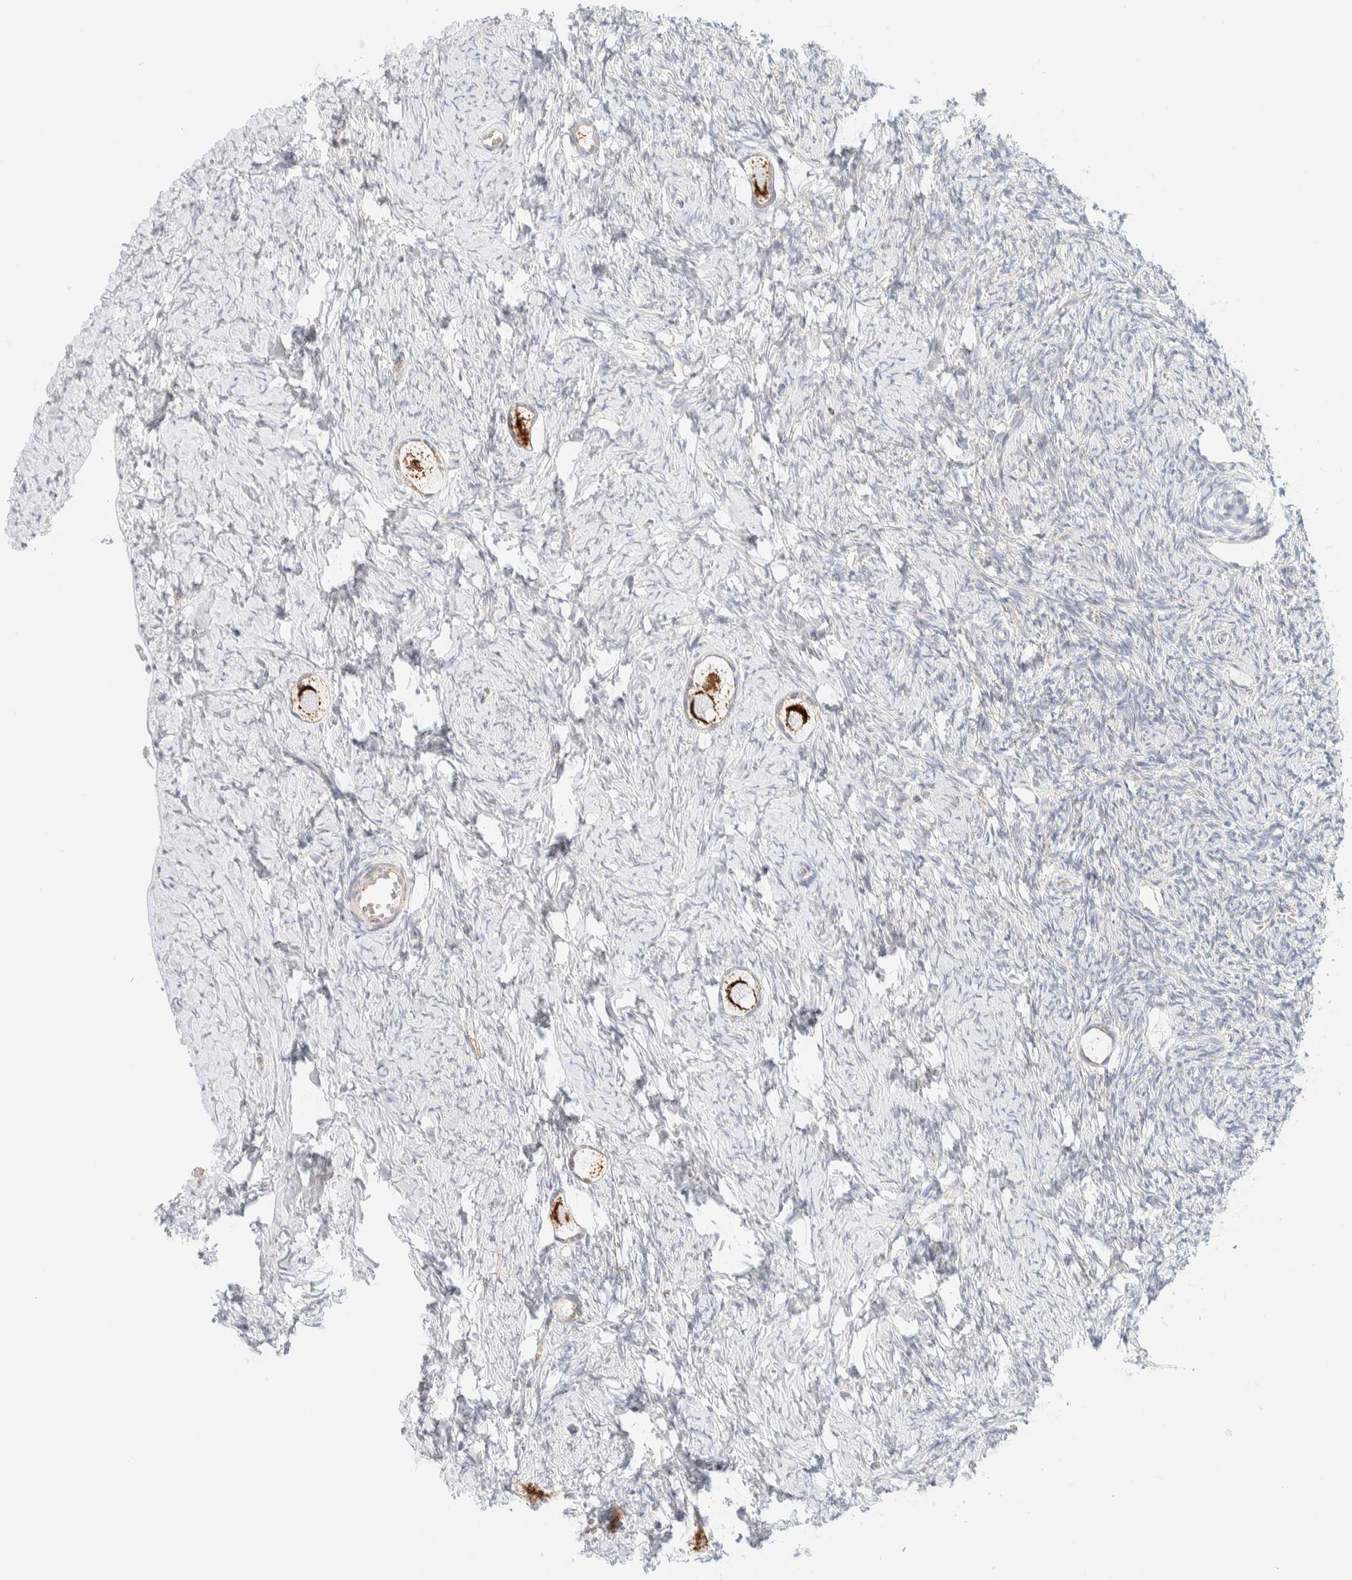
{"staining": {"intensity": "strong", "quantity": ">75%", "location": "cytoplasmic/membranous"}, "tissue": "ovary", "cell_type": "Follicle cells", "image_type": "normal", "snomed": [{"axis": "morphology", "description": "Normal tissue, NOS"}, {"axis": "topography", "description": "Ovary"}], "caption": "There is high levels of strong cytoplasmic/membranous positivity in follicle cells of benign ovary, as demonstrated by immunohistochemical staining (brown color).", "gene": "PPM1K", "patient": {"sex": "female", "age": 27}}